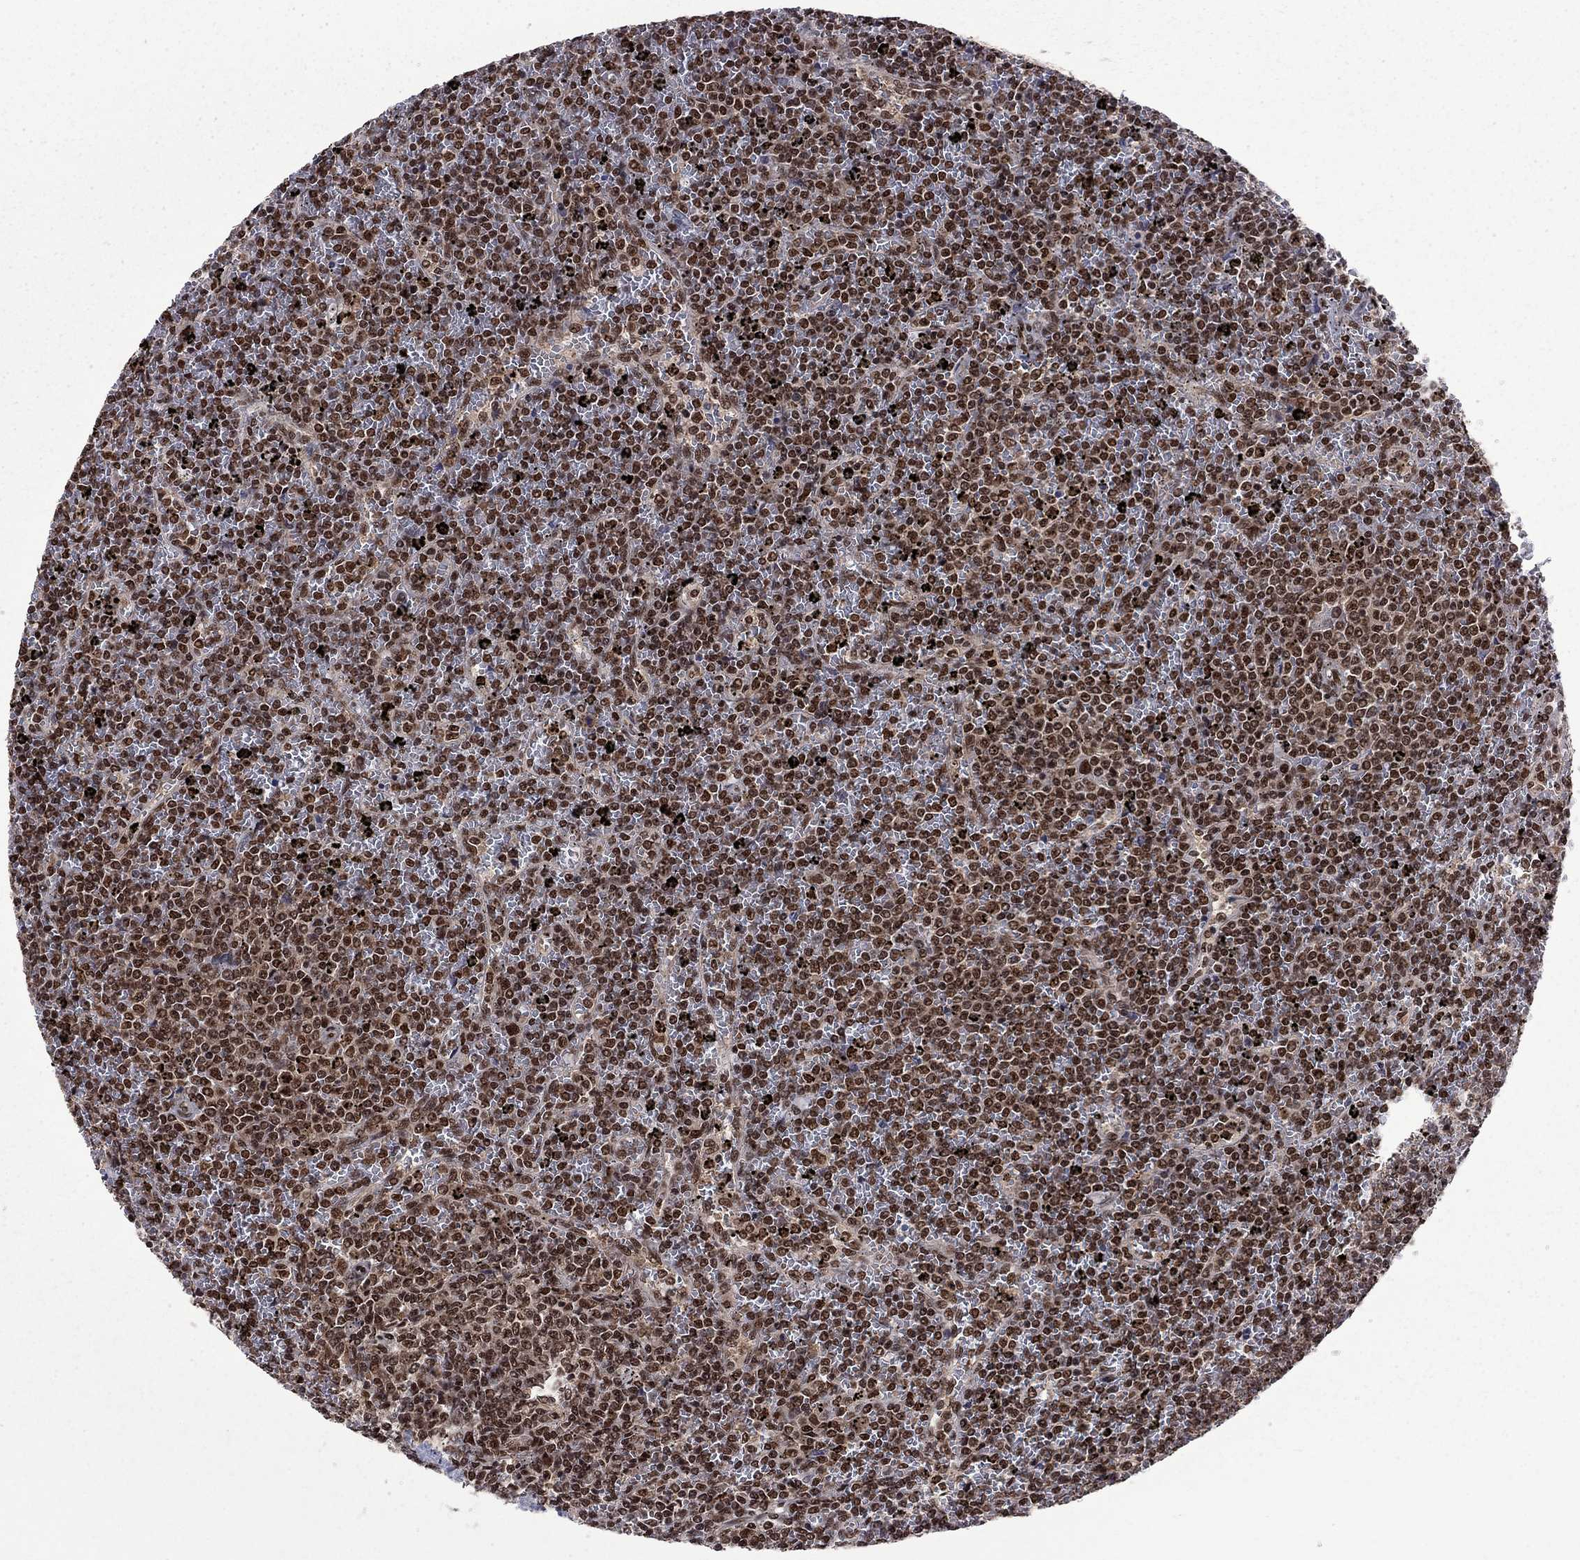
{"staining": {"intensity": "strong", "quantity": ">75%", "location": "nuclear"}, "tissue": "lymphoma", "cell_type": "Tumor cells", "image_type": "cancer", "snomed": [{"axis": "morphology", "description": "Malignant lymphoma, non-Hodgkin's type, Low grade"}, {"axis": "topography", "description": "Spleen"}], "caption": "Immunohistochemical staining of human low-grade malignant lymphoma, non-Hodgkin's type reveals high levels of strong nuclear protein expression in about >75% of tumor cells.", "gene": "MED25", "patient": {"sex": "female", "age": 77}}